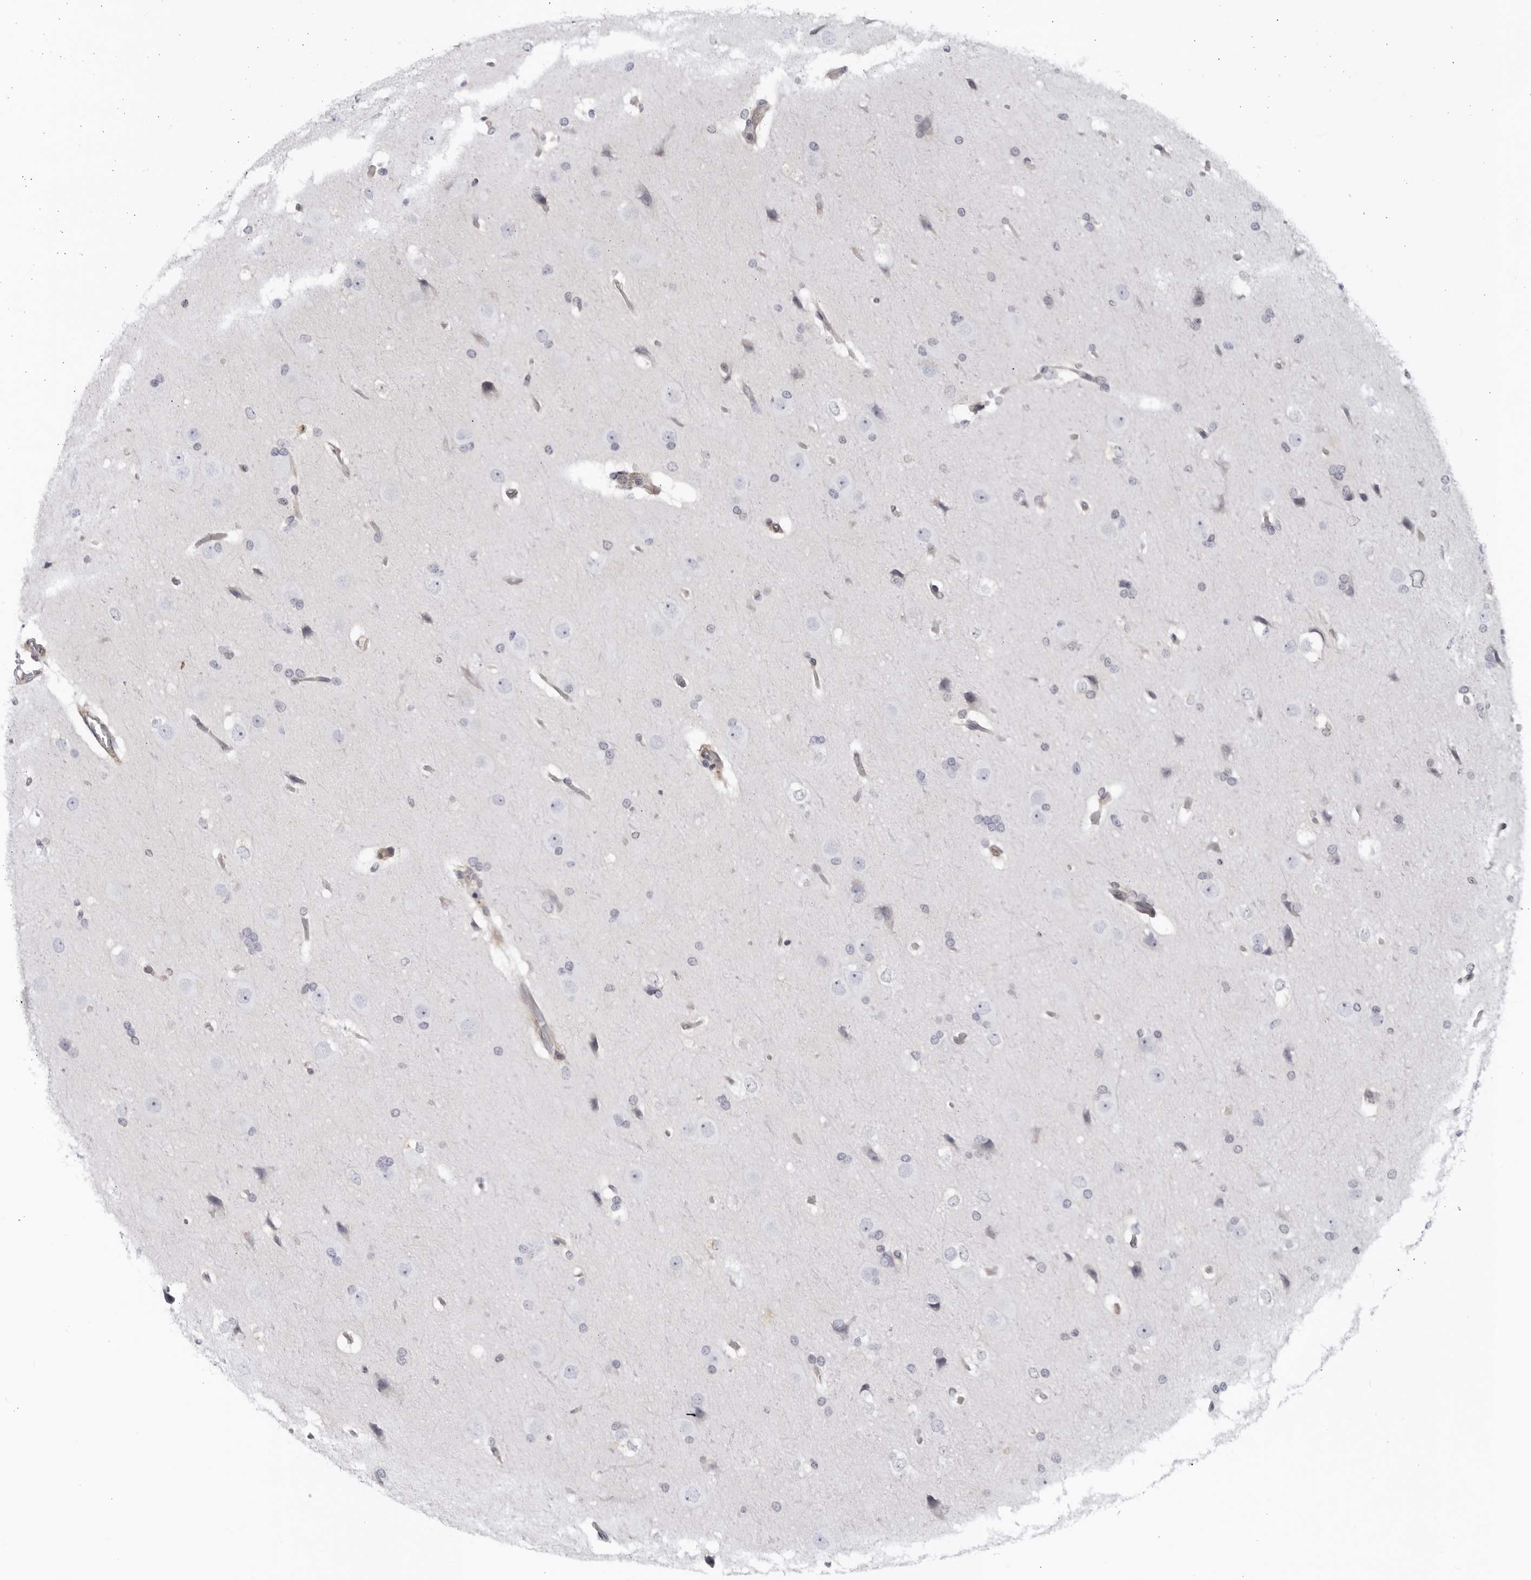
{"staining": {"intensity": "negative", "quantity": "none", "location": "none"}, "tissue": "glioma", "cell_type": "Tumor cells", "image_type": "cancer", "snomed": [{"axis": "morphology", "description": "Glioma, malignant, Low grade"}, {"axis": "topography", "description": "Brain"}], "caption": "Immunohistochemistry of malignant glioma (low-grade) displays no staining in tumor cells.", "gene": "BMP2K", "patient": {"sex": "female", "age": 37}}